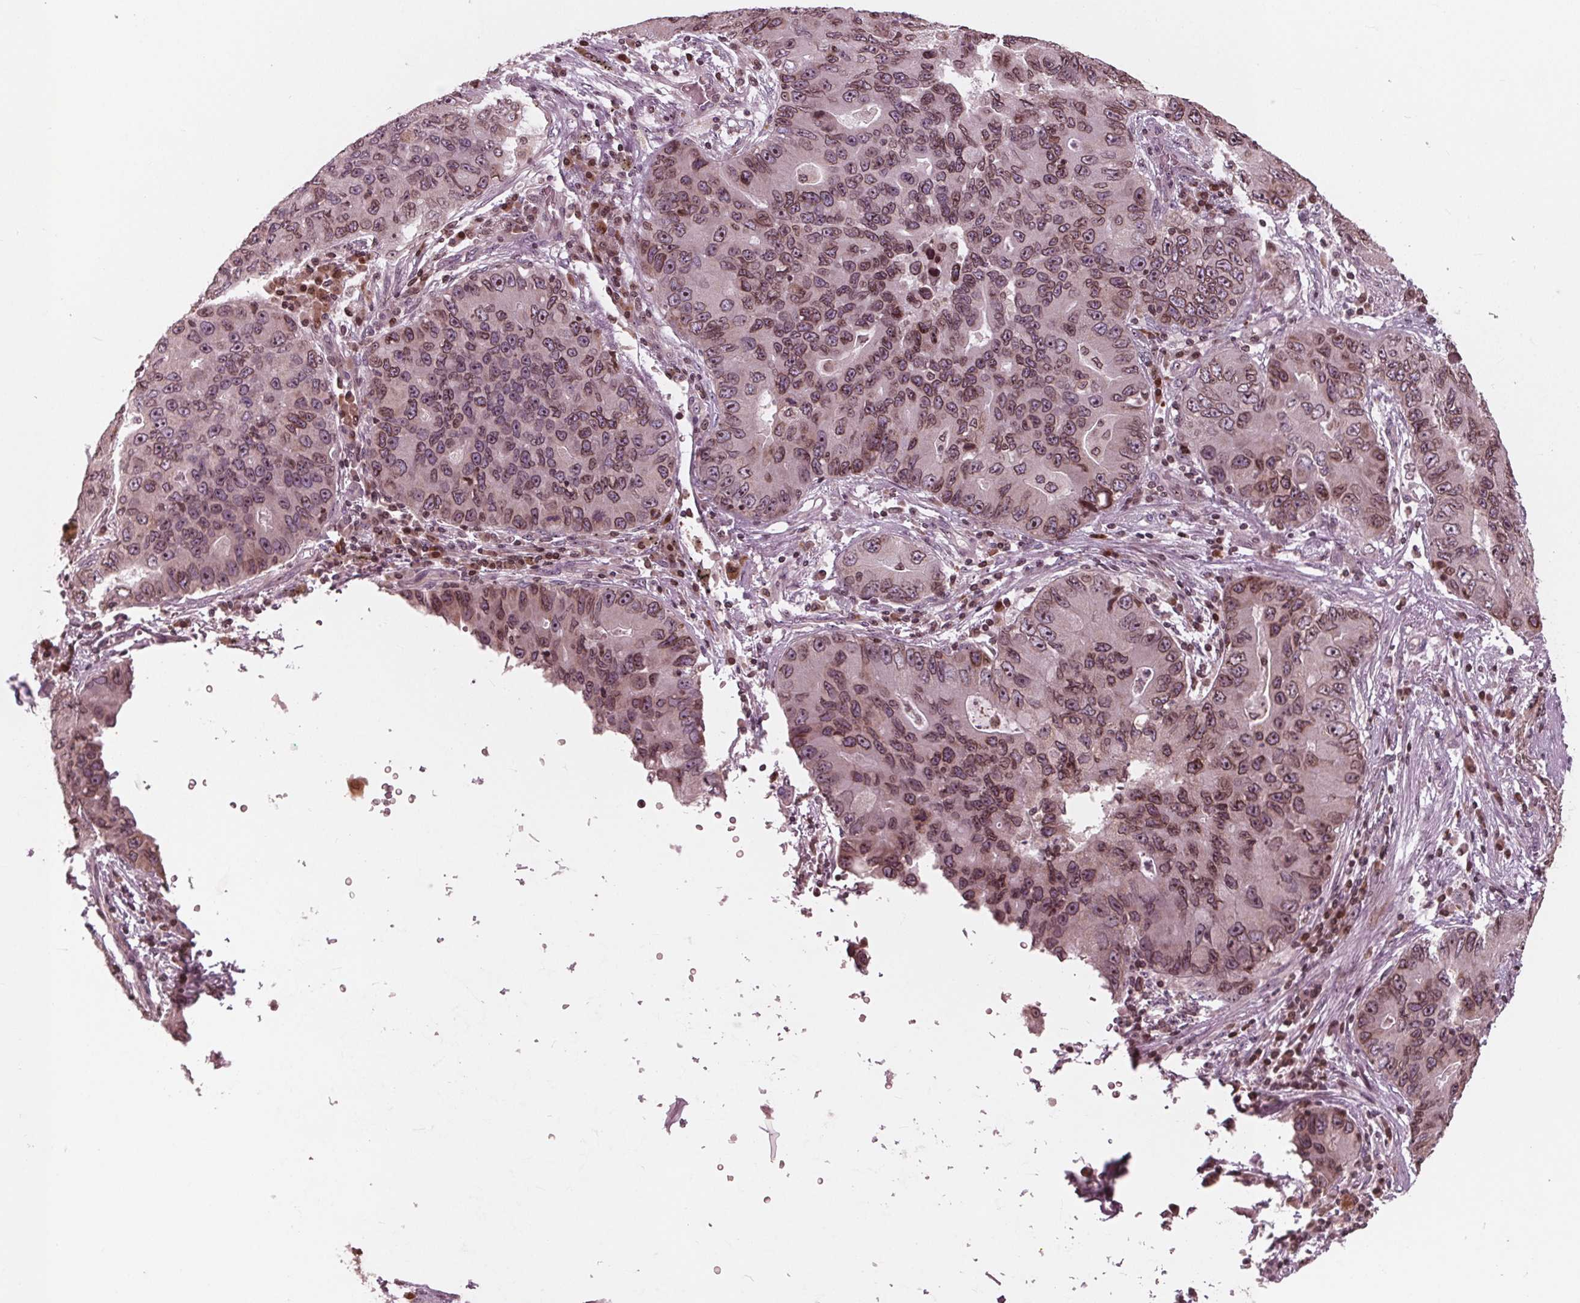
{"staining": {"intensity": "moderate", "quantity": ">75%", "location": "cytoplasmic/membranous,nuclear"}, "tissue": "lung cancer", "cell_type": "Tumor cells", "image_type": "cancer", "snomed": [{"axis": "morphology", "description": "Adenocarcinoma, NOS"}, {"axis": "morphology", "description": "Adenocarcinoma, metastatic, NOS"}, {"axis": "topography", "description": "Lymph node"}, {"axis": "topography", "description": "Lung"}], "caption": "Metastatic adenocarcinoma (lung) was stained to show a protein in brown. There is medium levels of moderate cytoplasmic/membranous and nuclear staining in about >75% of tumor cells. (DAB IHC, brown staining for protein, blue staining for nuclei).", "gene": "NUP210", "patient": {"sex": "female", "age": 54}}